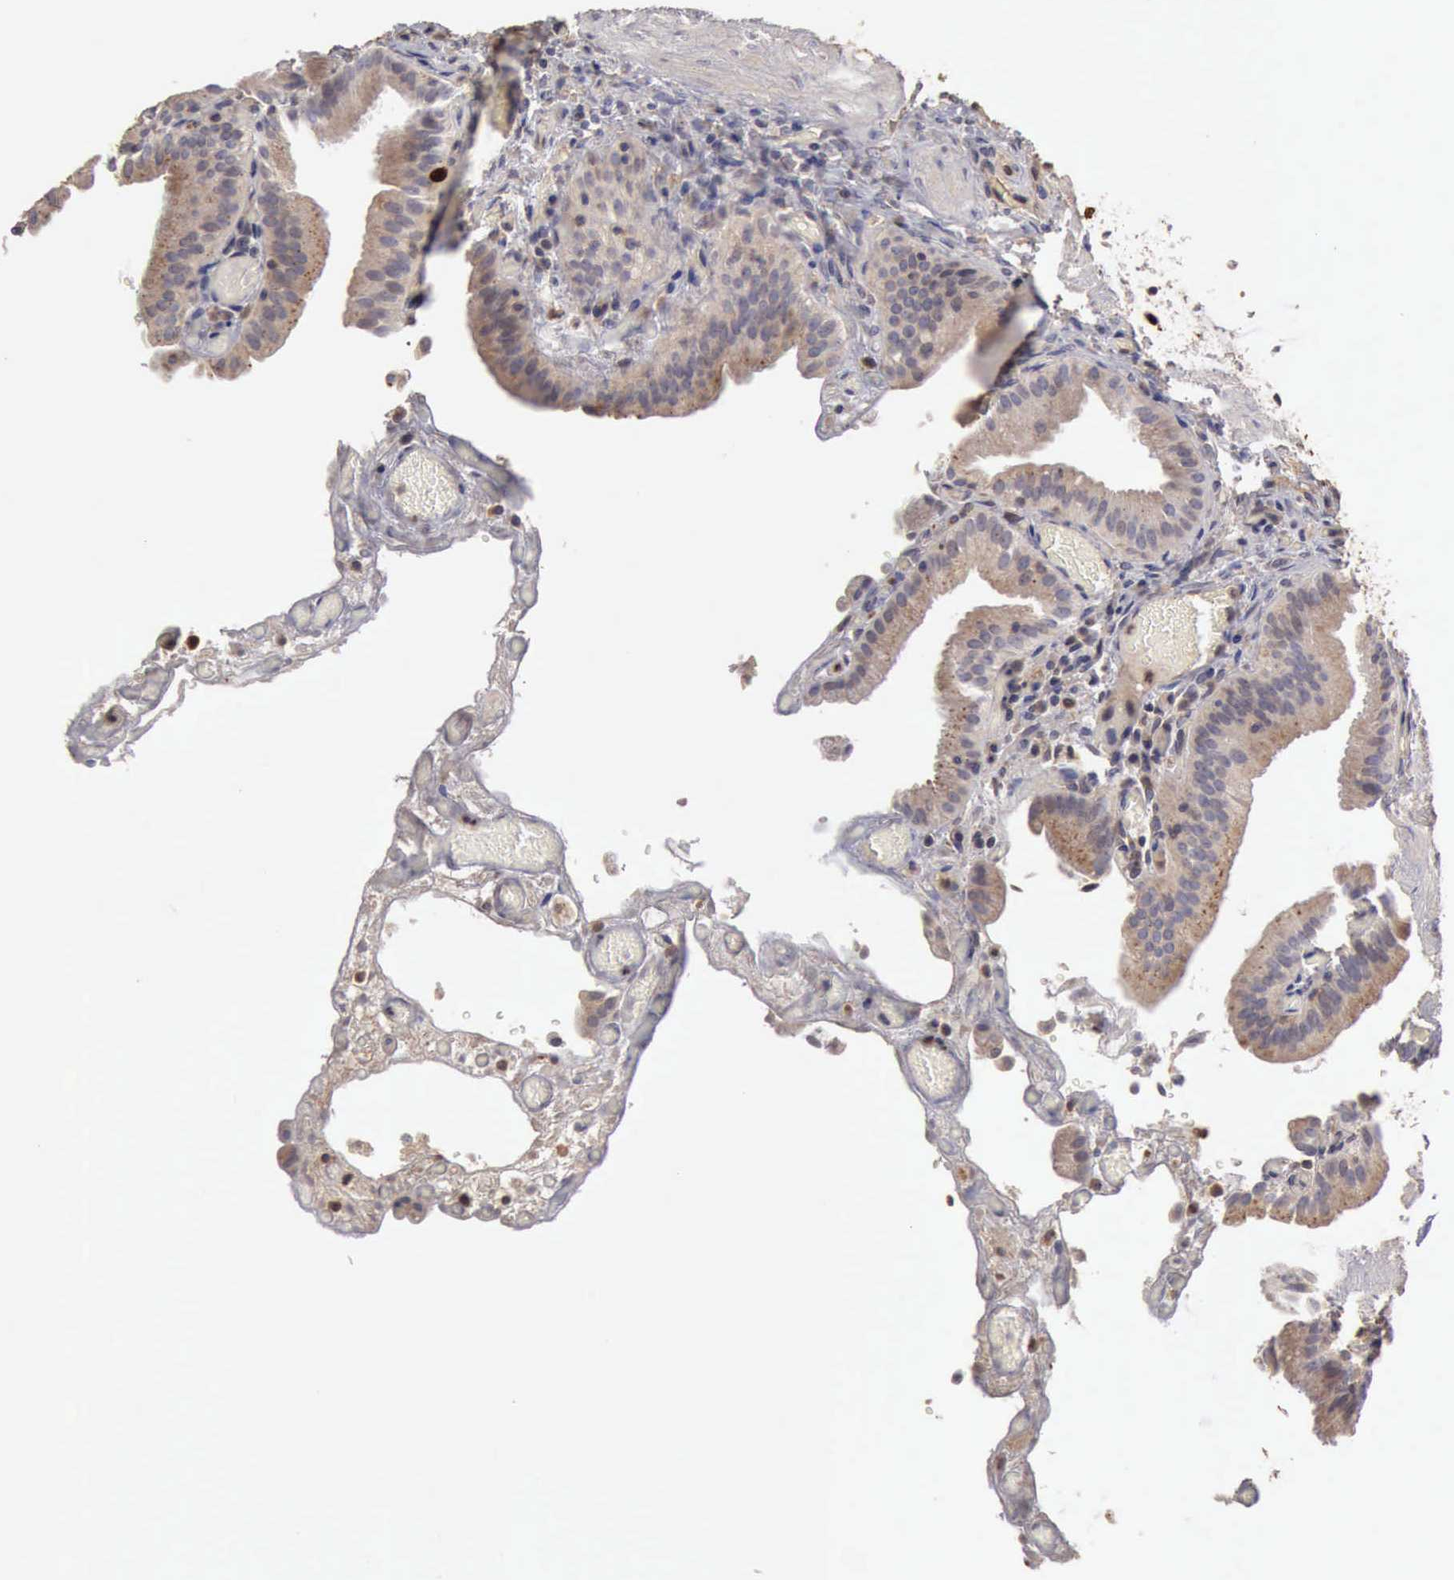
{"staining": {"intensity": "negative", "quantity": "none", "location": "none"}, "tissue": "gallbladder", "cell_type": "Glandular cells", "image_type": "normal", "snomed": [{"axis": "morphology", "description": "Normal tissue, NOS"}, {"axis": "topography", "description": "Gallbladder"}], "caption": "This is a photomicrograph of immunohistochemistry staining of benign gallbladder, which shows no staining in glandular cells.", "gene": "BMX", "patient": {"sex": "female", "age": 75}}